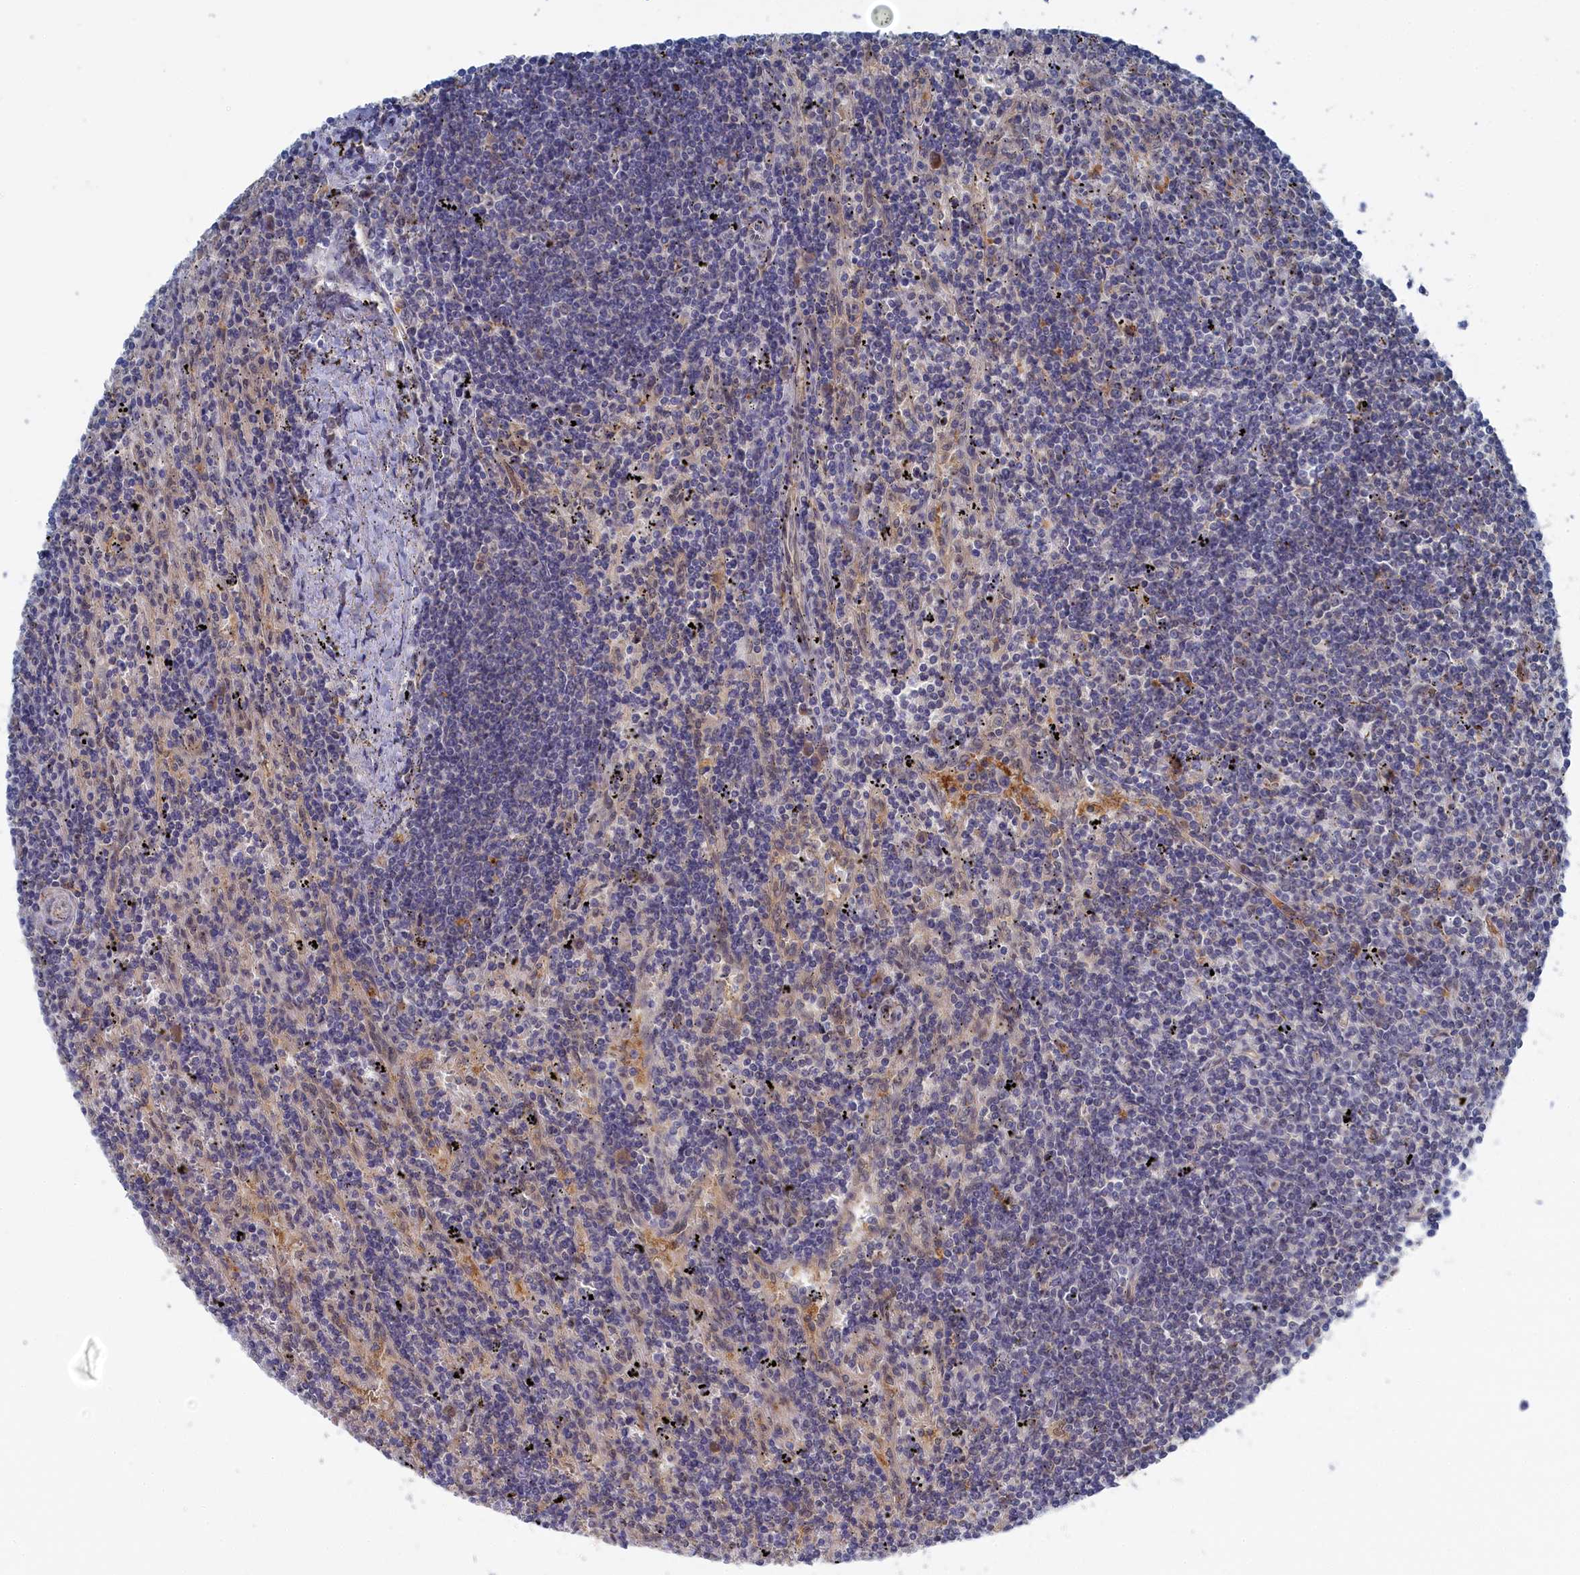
{"staining": {"intensity": "negative", "quantity": "none", "location": "none"}, "tissue": "lymphoma", "cell_type": "Tumor cells", "image_type": "cancer", "snomed": [{"axis": "morphology", "description": "Malignant lymphoma, non-Hodgkin's type, Low grade"}, {"axis": "topography", "description": "Spleen"}], "caption": "Tumor cells show no significant protein positivity in lymphoma. (Brightfield microscopy of DAB IHC at high magnification).", "gene": "IRGQ", "patient": {"sex": "male", "age": 76}}